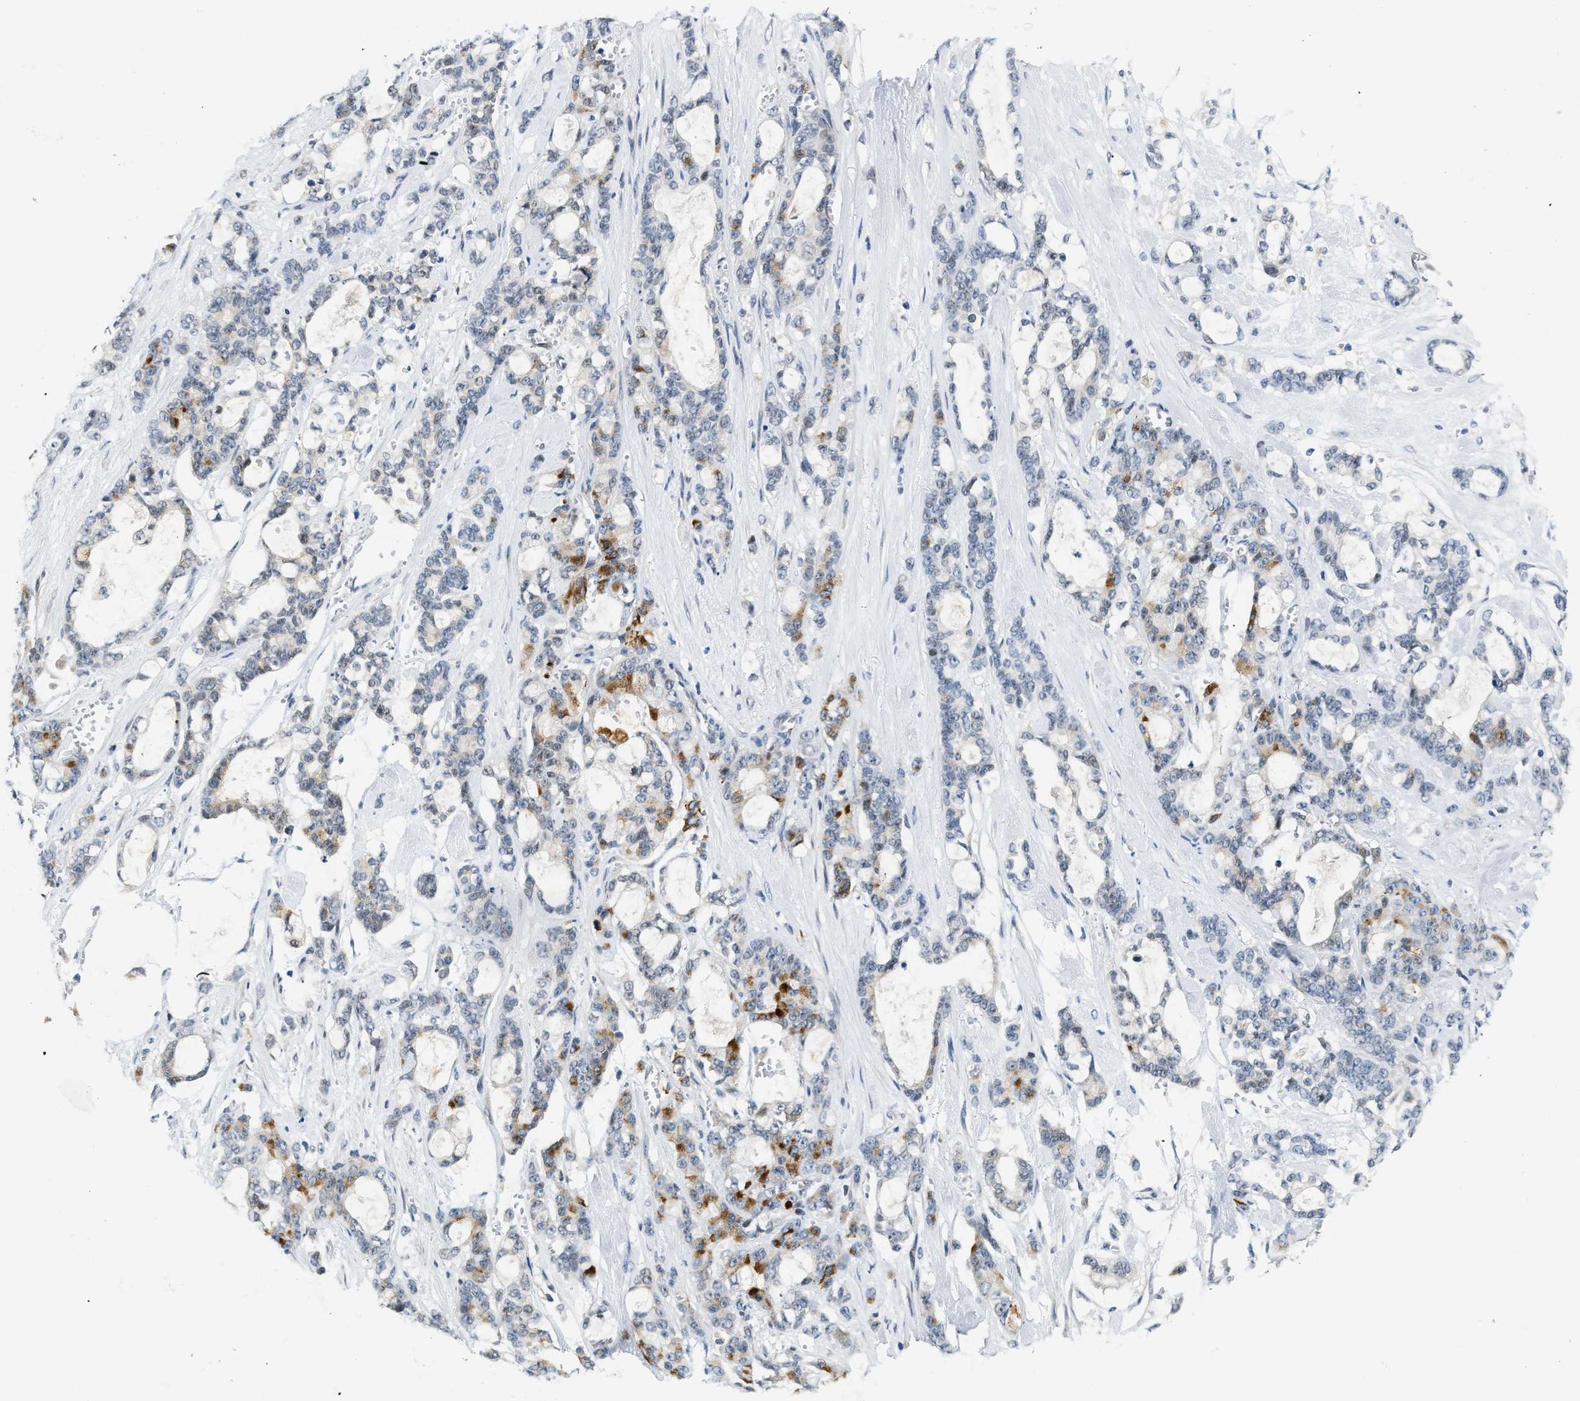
{"staining": {"intensity": "moderate", "quantity": "25%-75%", "location": "cytoplasmic/membranous"}, "tissue": "pancreatic cancer", "cell_type": "Tumor cells", "image_type": "cancer", "snomed": [{"axis": "morphology", "description": "Adenocarcinoma, NOS"}, {"axis": "topography", "description": "Pancreas"}], "caption": "This is an image of IHC staining of pancreatic cancer (adenocarcinoma), which shows moderate positivity in the cytoplasmic/membranous of tumor cells.", "gene": "PPM1H", "patient": {"sex": "female", "age": 73}}